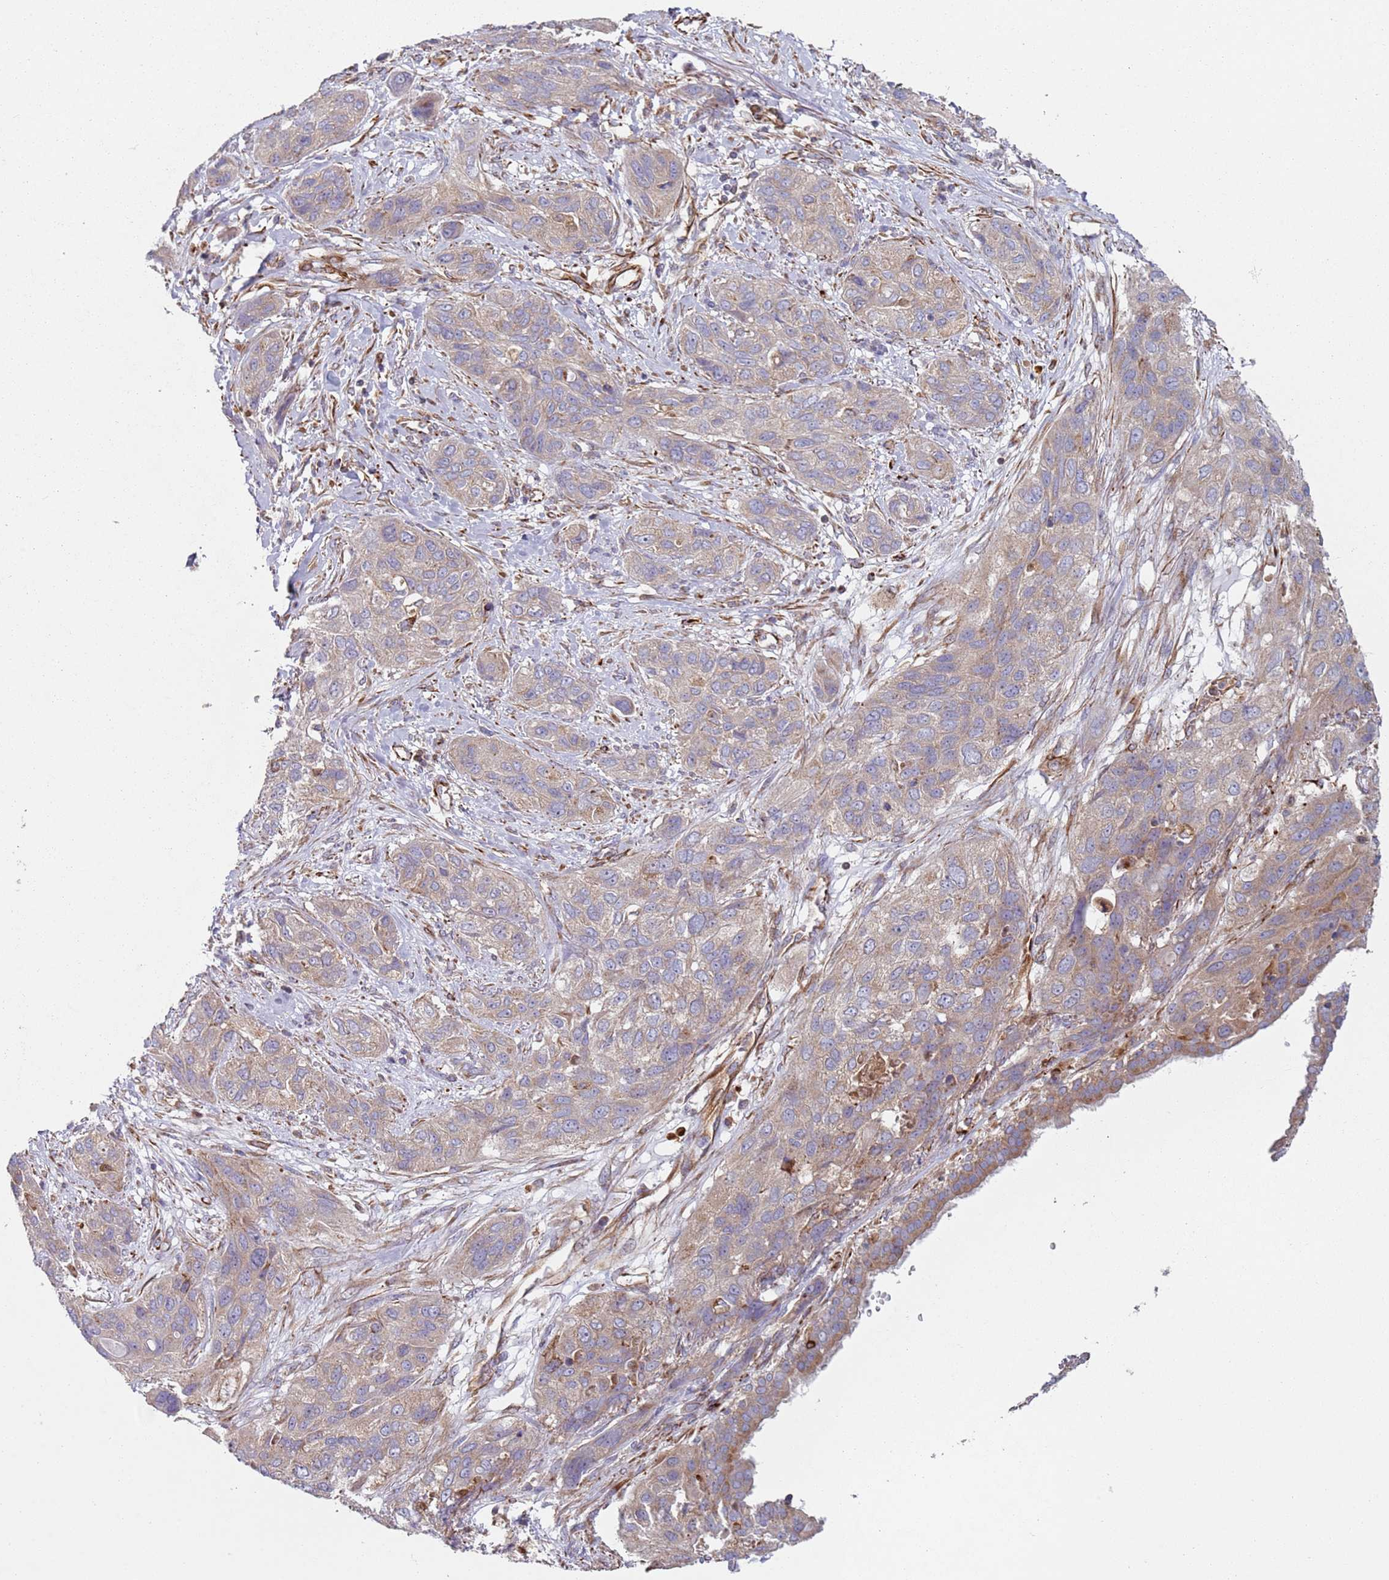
{"staining": {"intensity": "weak", "quantity": "25%-75%", "location": "cytoplasmic/membranous"}, "tissue": "lung cancer", "cell_type": "Tumor cells", "image_type": "cancer", "snomed": [{"axis": "morphology", "description": "Squamous cell carcinoma, NOS"}, {"axis": "topography", "description": "Lung"}], "caption": "Immunohistochemical staining of squamous cell carcinoma (lung) exhibits low levels of weak cytoplasmic/membranous expression in approximately 25%-75% of tumor cells. (DAB (3,3'-diaminobenzidine) IHC, brown staining for protein, blue staining for nuclei).", "gene": "SNAPIN", "patient": {"sex": "female", "age": 70}}